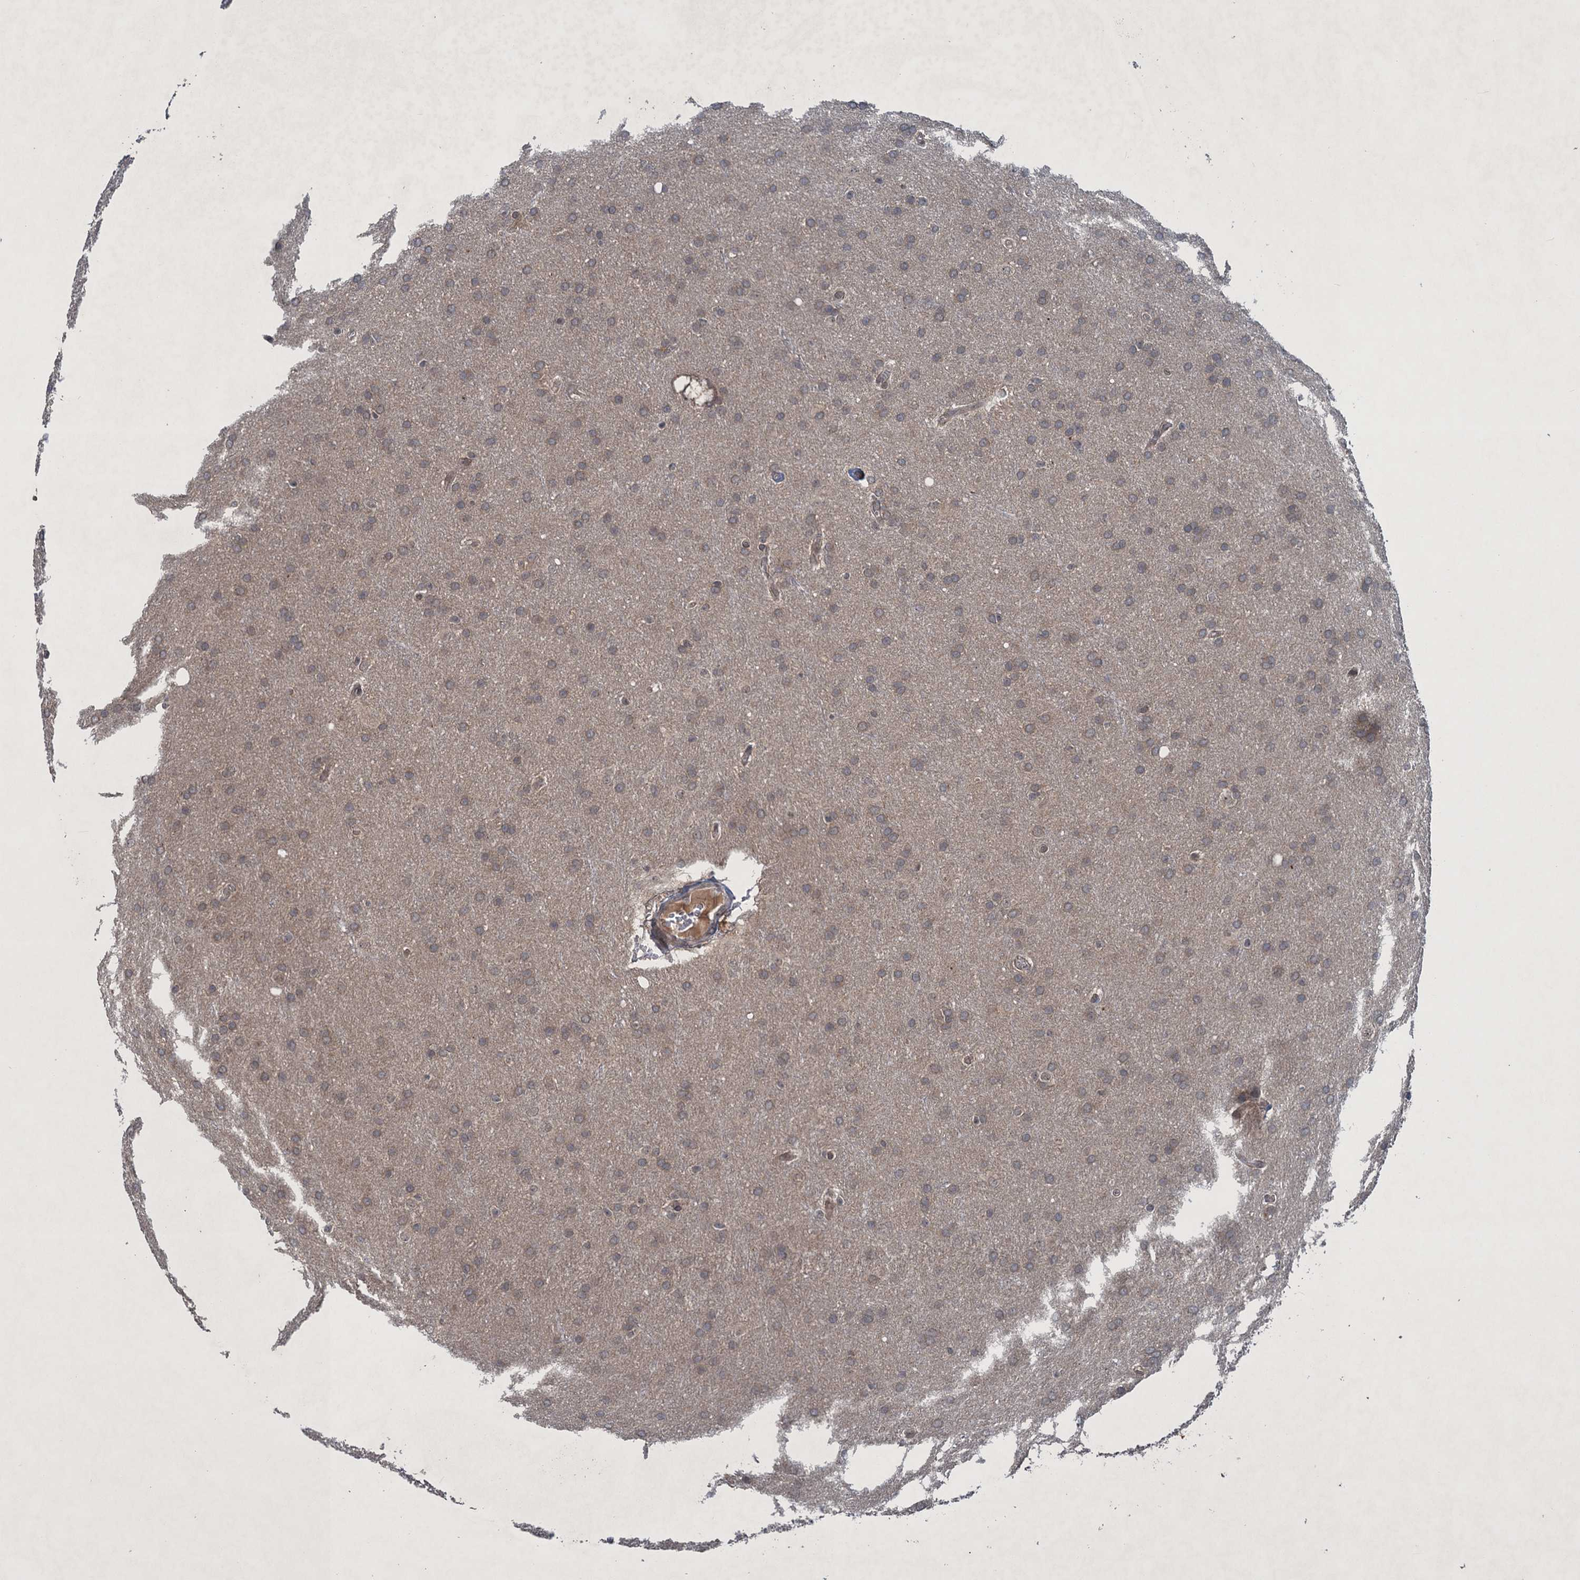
{"staining": {"intensity": "negative", "quantity": "none", "location": "none"}, "tissue": "glioma", "cell_type": "Tumor cells", "image_type": "cancer", "snomed": [{"axis": "morphology", "description": "Glioma, malignant, Low grade"}, {"axis": "topography", "description": "Brain"}], "caption": "Immunohistochemistry (IHC) histopathology image of malignant glioma (low-grade) stained for a protein (brown), which exhibits no staining in tumor cells.", "gene": "RNF165", "patient": {"sex": "female", "age": 32}}